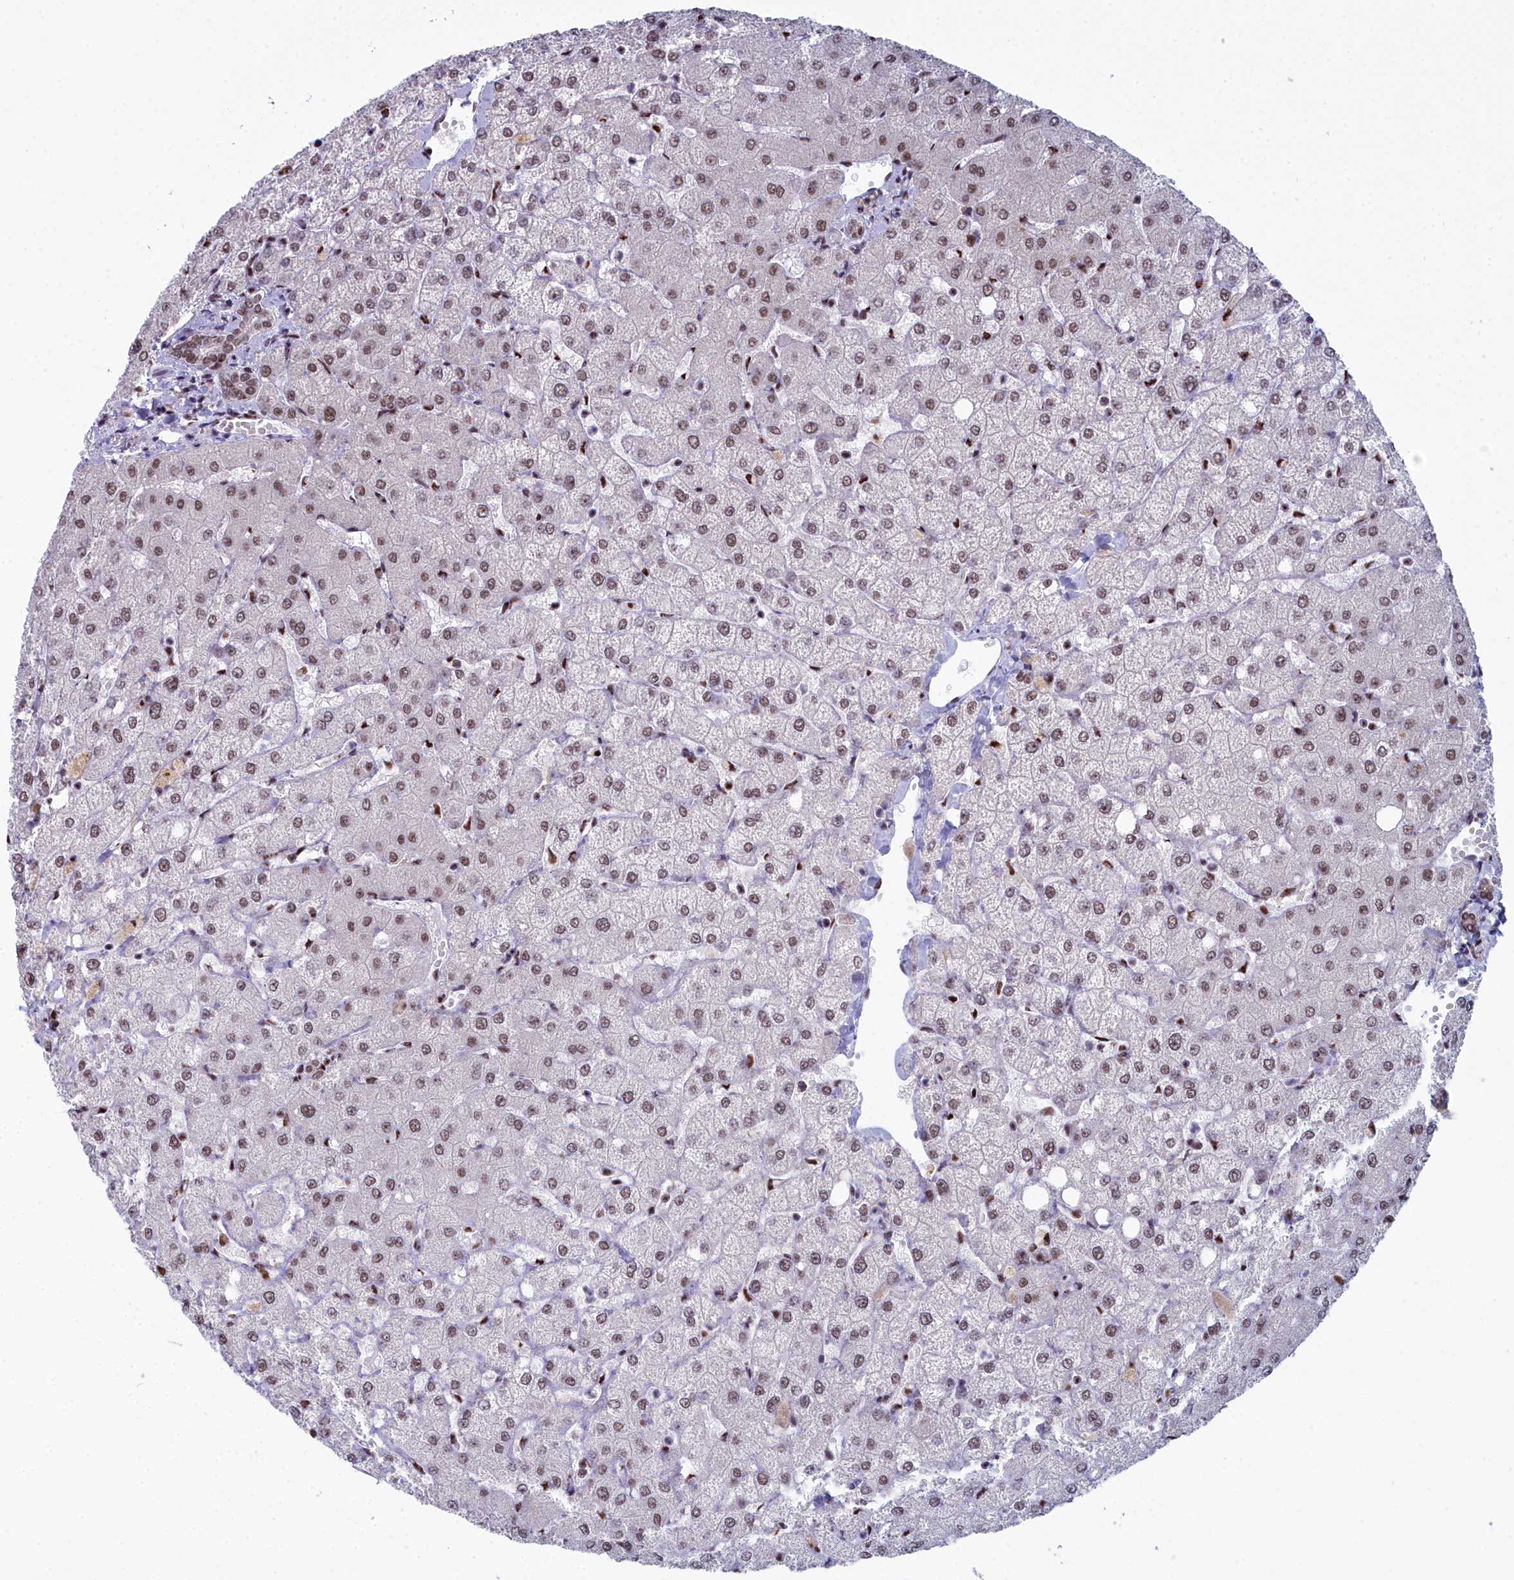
{"staining": {"intensity": "moderate", "quantity": ">75%", "location": "nuclear"}, "tissue": "liver", "cell_type": "Cholangiocytes", "image_type": "normal", "snomed": [{"axis": "morphology", "description": "Normal tissue, NOS"}, {"axis": "topography", "description": "Liver"}], "caption": "The histopathology image exhibits staining of benign liver, revealing moderate nuclear protein expression (brown color) within cholangiocytes. (DAB = brown stain, brightfield microscopy at high magnification).", "gene": "SF3B3", "patient": {"sex": "female", "age": 54}}